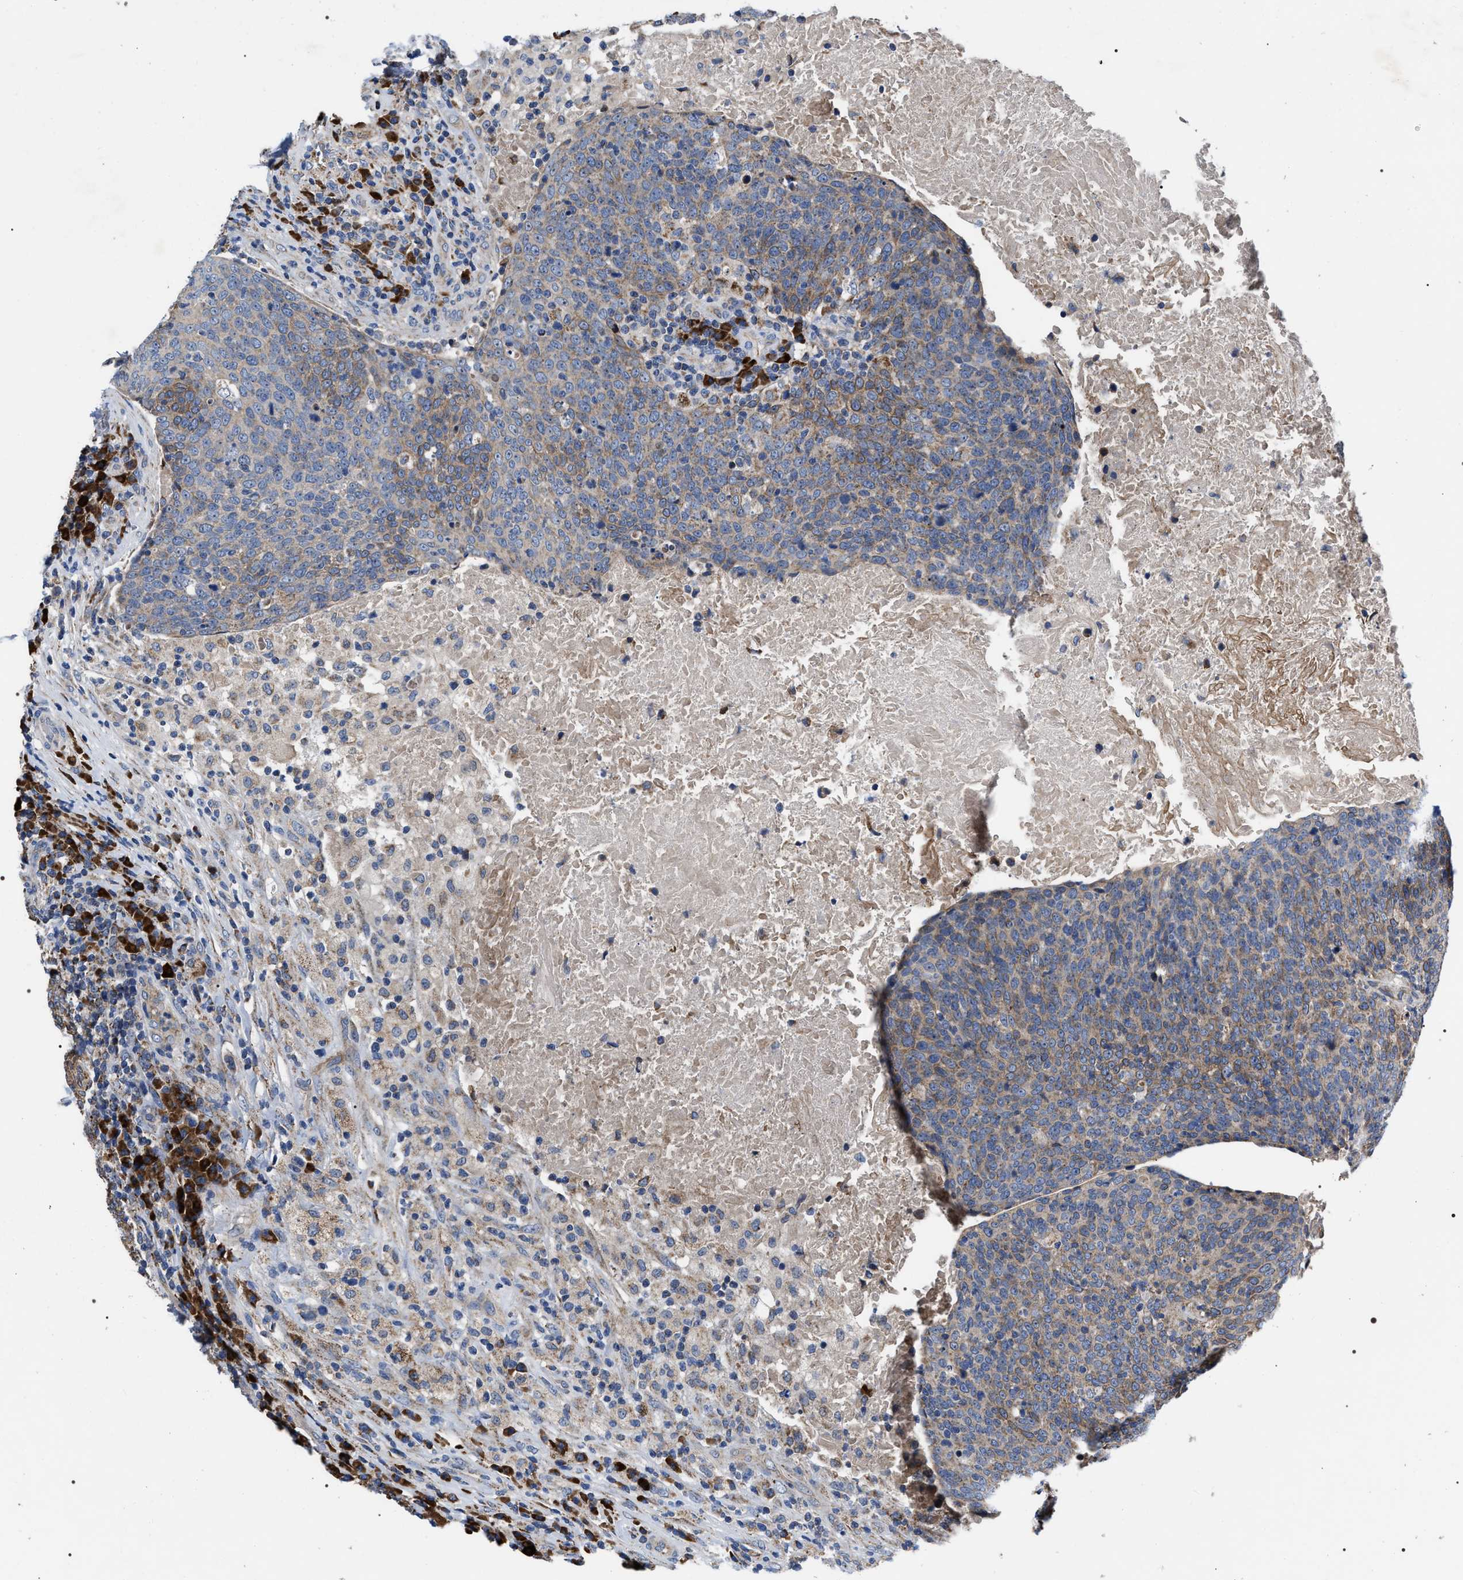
{"staining": {"intensity": "moderate", "quantity": "25%-75%", "location": "cytoplasmic/membranous"}, "tissue": "head and neck cancer", "cell_type": "Tumor cells", "image_type": "cancer", "snomed": [{"axis": "morphology", "description": "Squamous cell carcinoma, NOS"}, {"axis": "morphology", "description": "Squamous cell carcinoma, metastatic, NOS"}, {"axis": "topography", "description": "Lymph node"}, {"axis": "topography", "description": "Head-Neck"}], "caption": "Immunohistochemistry (IHC) histopathology image of head and neck metastatic squamous cell carcinoma stained for a protein (brown), which shows medium levels of moderate cytoplasmic/membranous positivity in about 25%-75% of tumor cells.", "gene": "MACC1", "patient": {"sex": "male", "age": 62}}